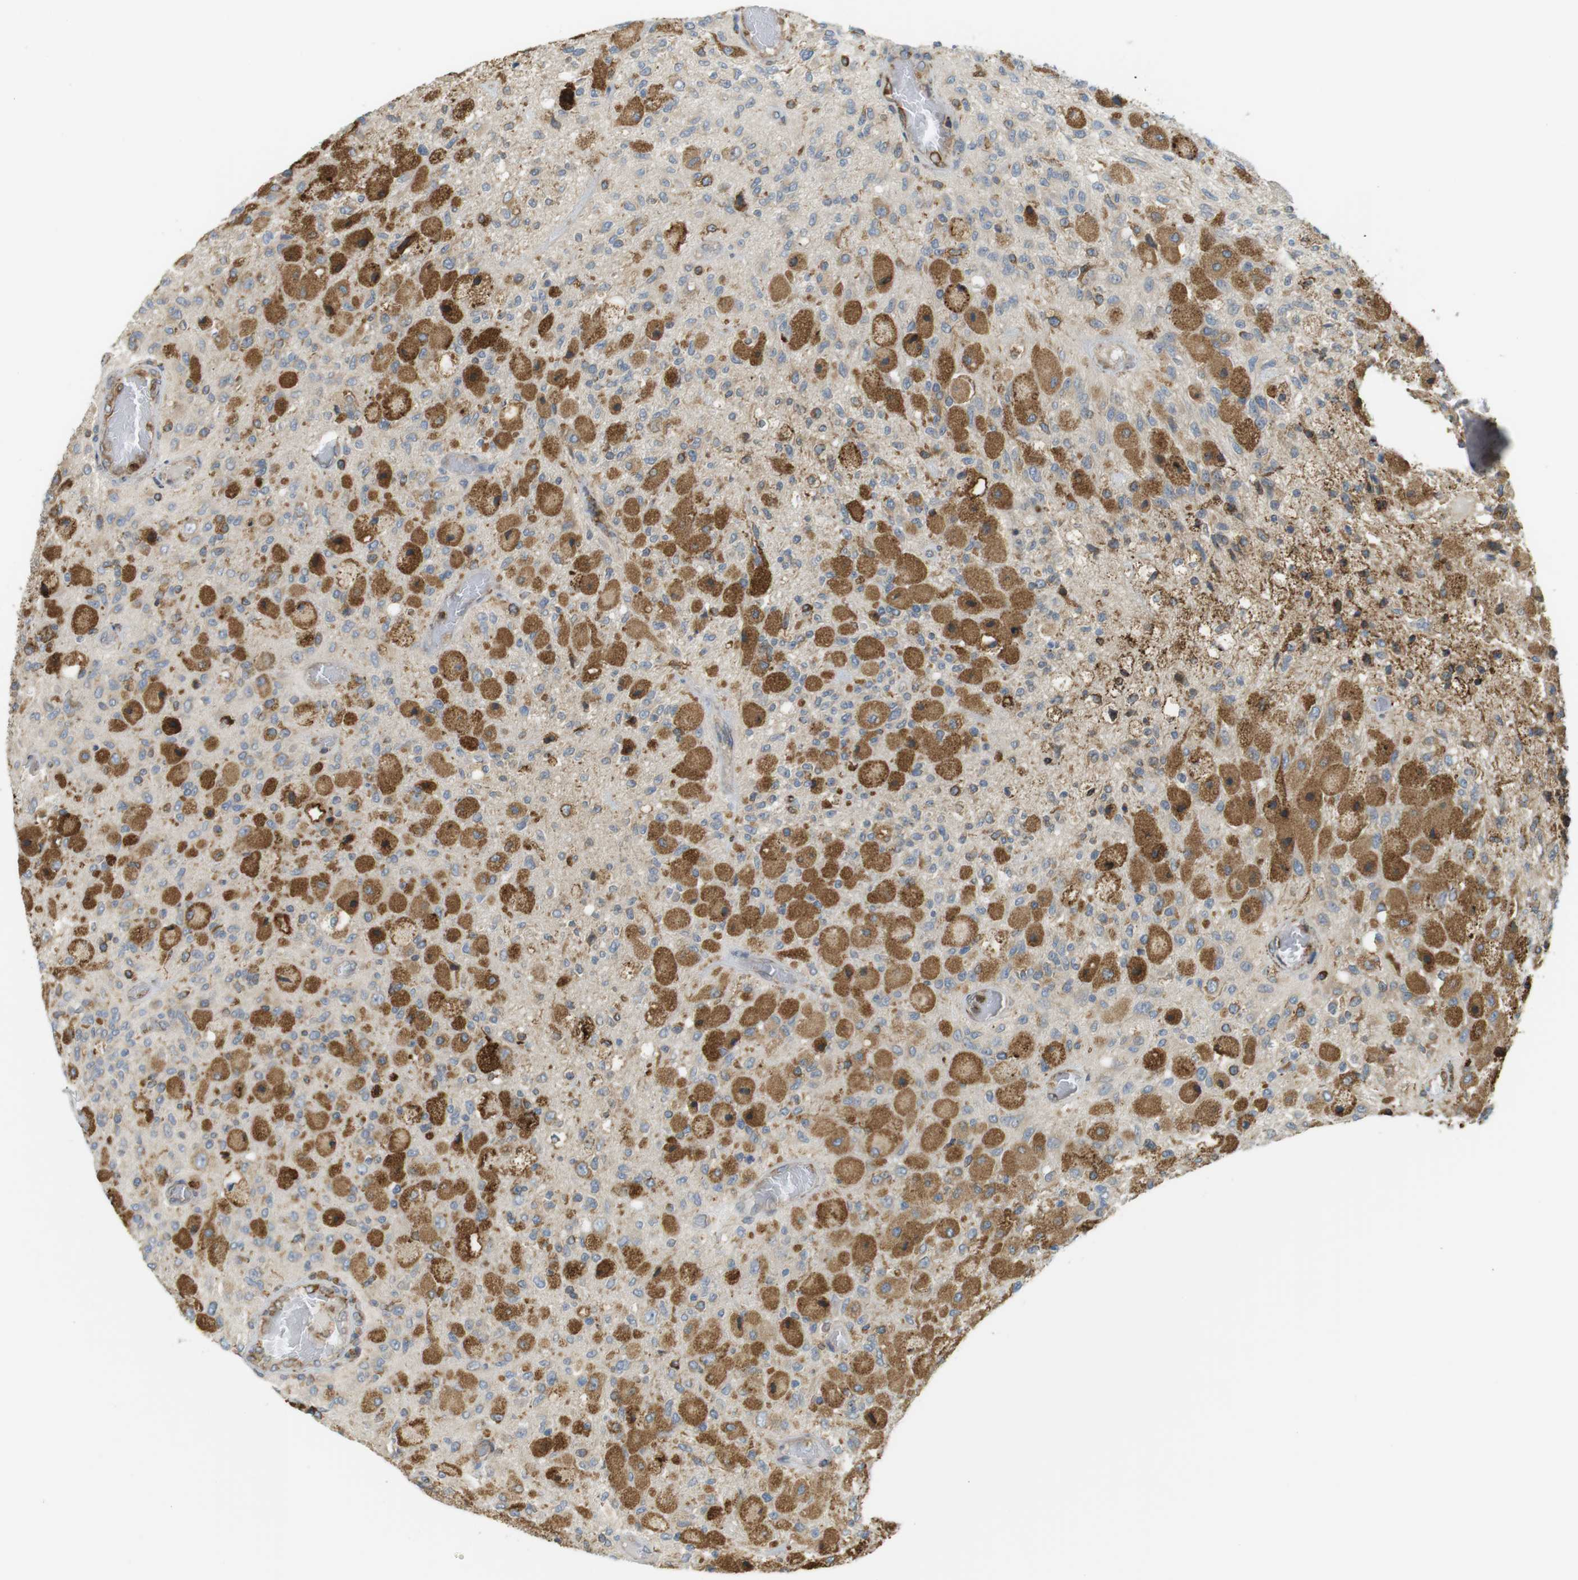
{"staining": {"intensity": "moderate", "quantity": ">75%", "location": "cytoplasmic/membranous"}, "tissue": "glioma", "cell_type": "Tumor cells", "image_type": "cancer", "snomed": [{"axis": "morphology", "description": "Normal tissue, NOS"}, {"axis": "morphology", "description": "Glioma, malignant, High grade"}, {"axis": "topography", "description": "Cerebral cortex"}], "caption": "Tumor cells exhibit medium levels of moderate cytoplasmic/membranous positivity in about >75% of cells in human high-grade glioma (malignant).", "gene": "MBOAT2", "patient": {"sex": "male", "age": 77}}